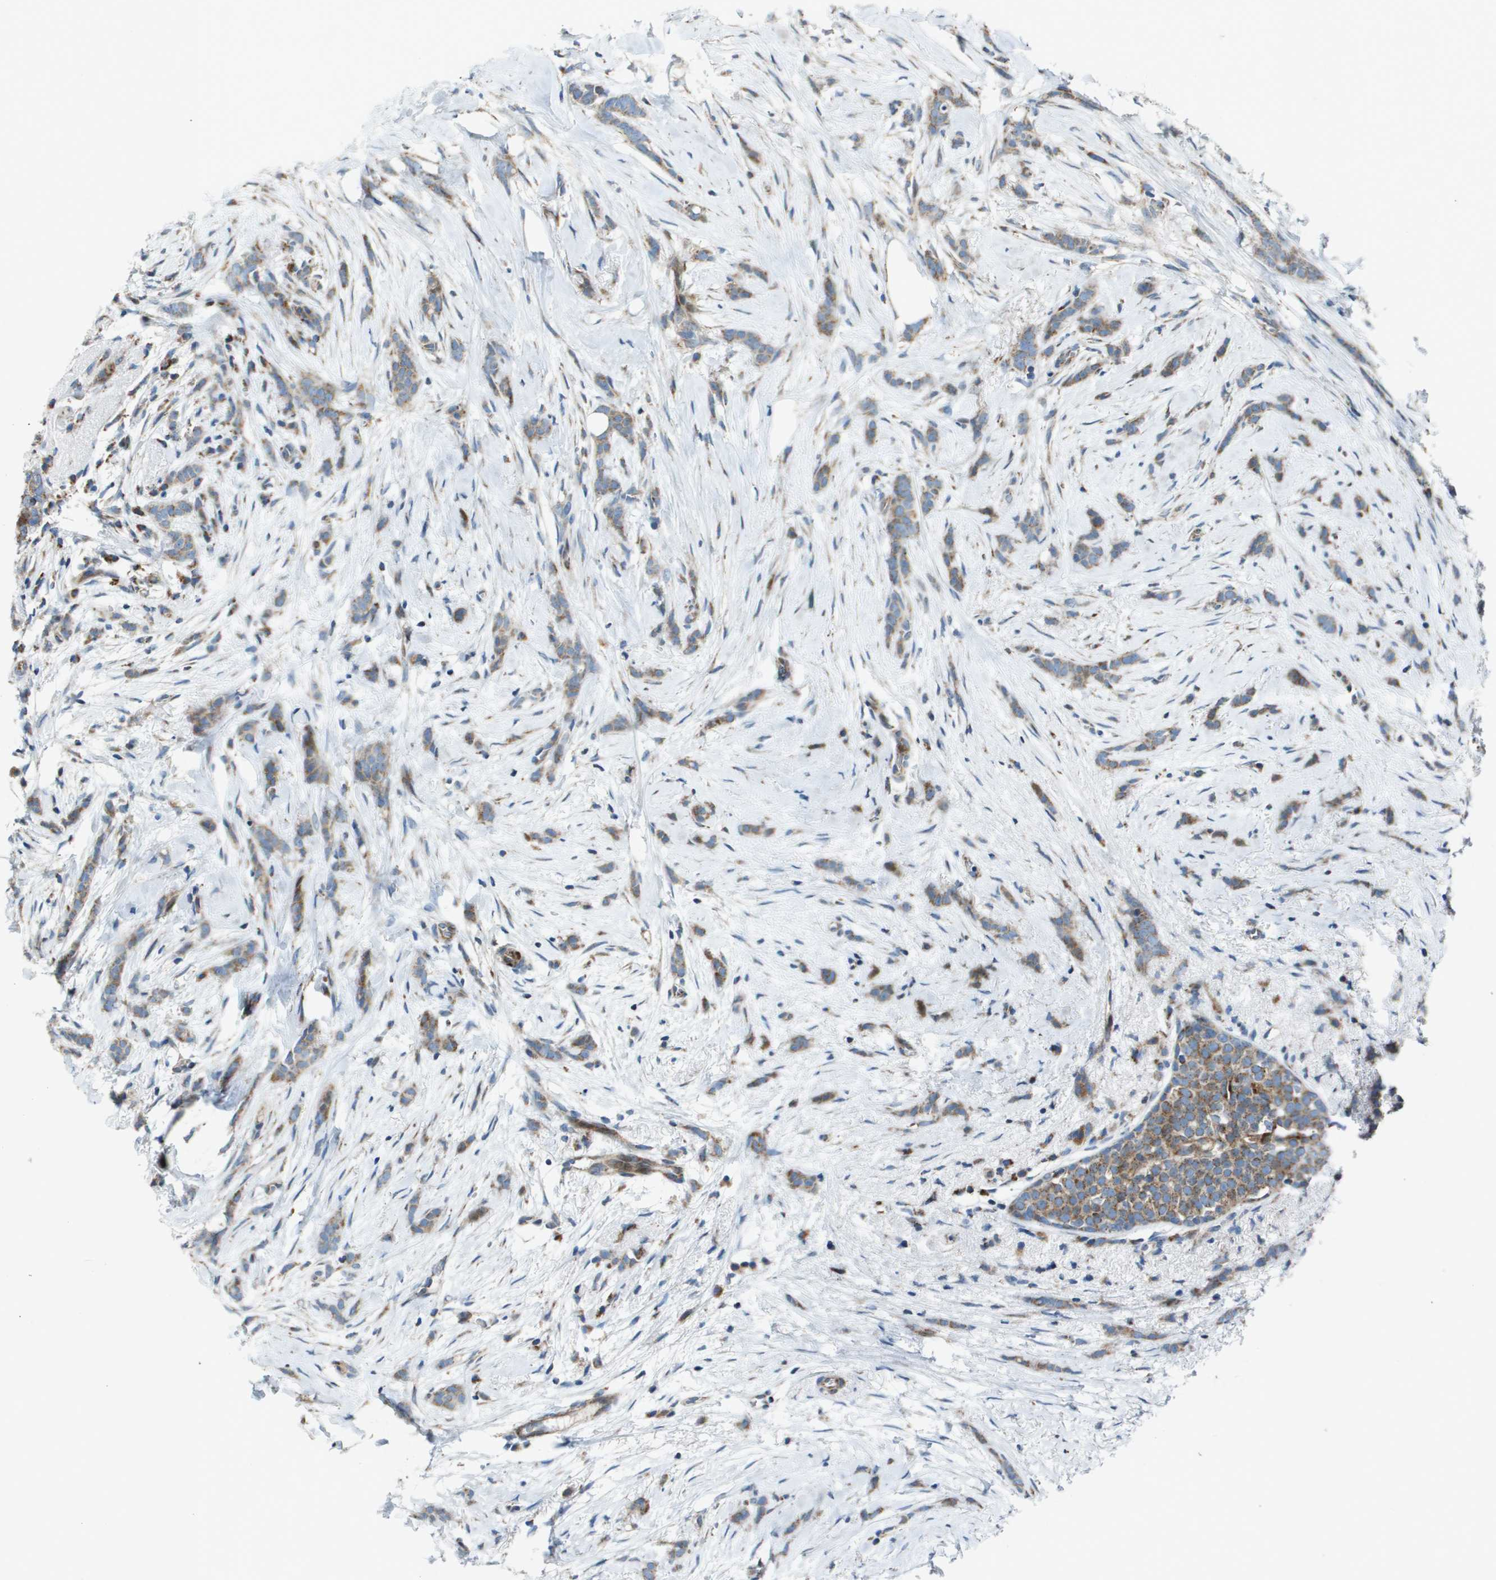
{"staining": {"intensity": "weak", "quantity": ">75%", "location": "cytoplasmic/membranous"}, "tissue": "breast cancer", "cell_type": "Tumor cells", "image_type": "cancer", "snomed": [{"axis": "morphology", "description": "Lobular carcinoma, in situ"}, {"axis": "morphology", "description": "Lobular carcinoma"}, {"axis": "topography", "description": "Breast"}], "caption": "Protein staining of breast cancer (lobular carcinoma) tissue demonstrates weak cytoplasmic/membranous expression in approximately >75% of tumor cells.", "gene": "MGAT3", "patient": {"sex": "female", "age": 41}}